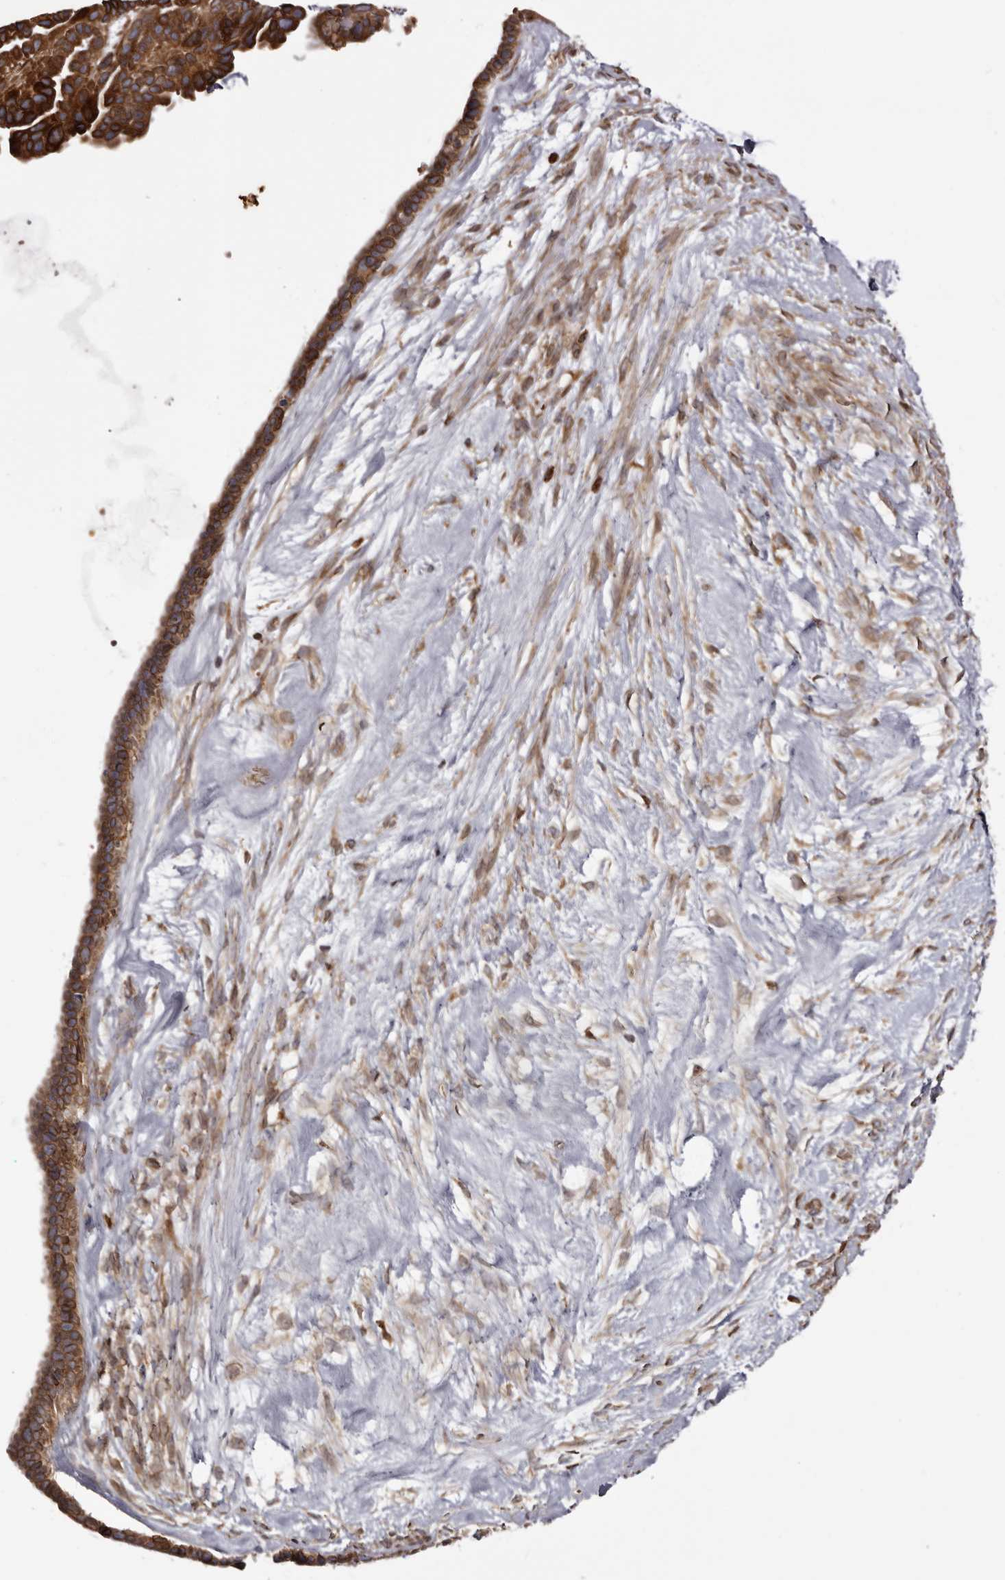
{"staining": {"intensity": "strong", "quantity": ">75%", "location": "cytoplasmic/membranous"}, "tissue": "ovarian cancer", "cell_type": "Tumor cells", "image_type": "cancer", "snomed": [{"axis": "morphology", "description": "Cystadenocarcinoma, serous, NOS"}, {"axis": "topography", "description": "Ovary"}], "caption": "Immunohistochemical staining of ovarian serous cystadenocarcinoma shows high levels of strong cytoplasmic/membranous protein expression in approximately >75% of tumor cells. (brown staining indicates protein expression, while blue staining denotes nuclei).", "gene": "C4orf3", "patient": {"sex": "female", "age": 56}}